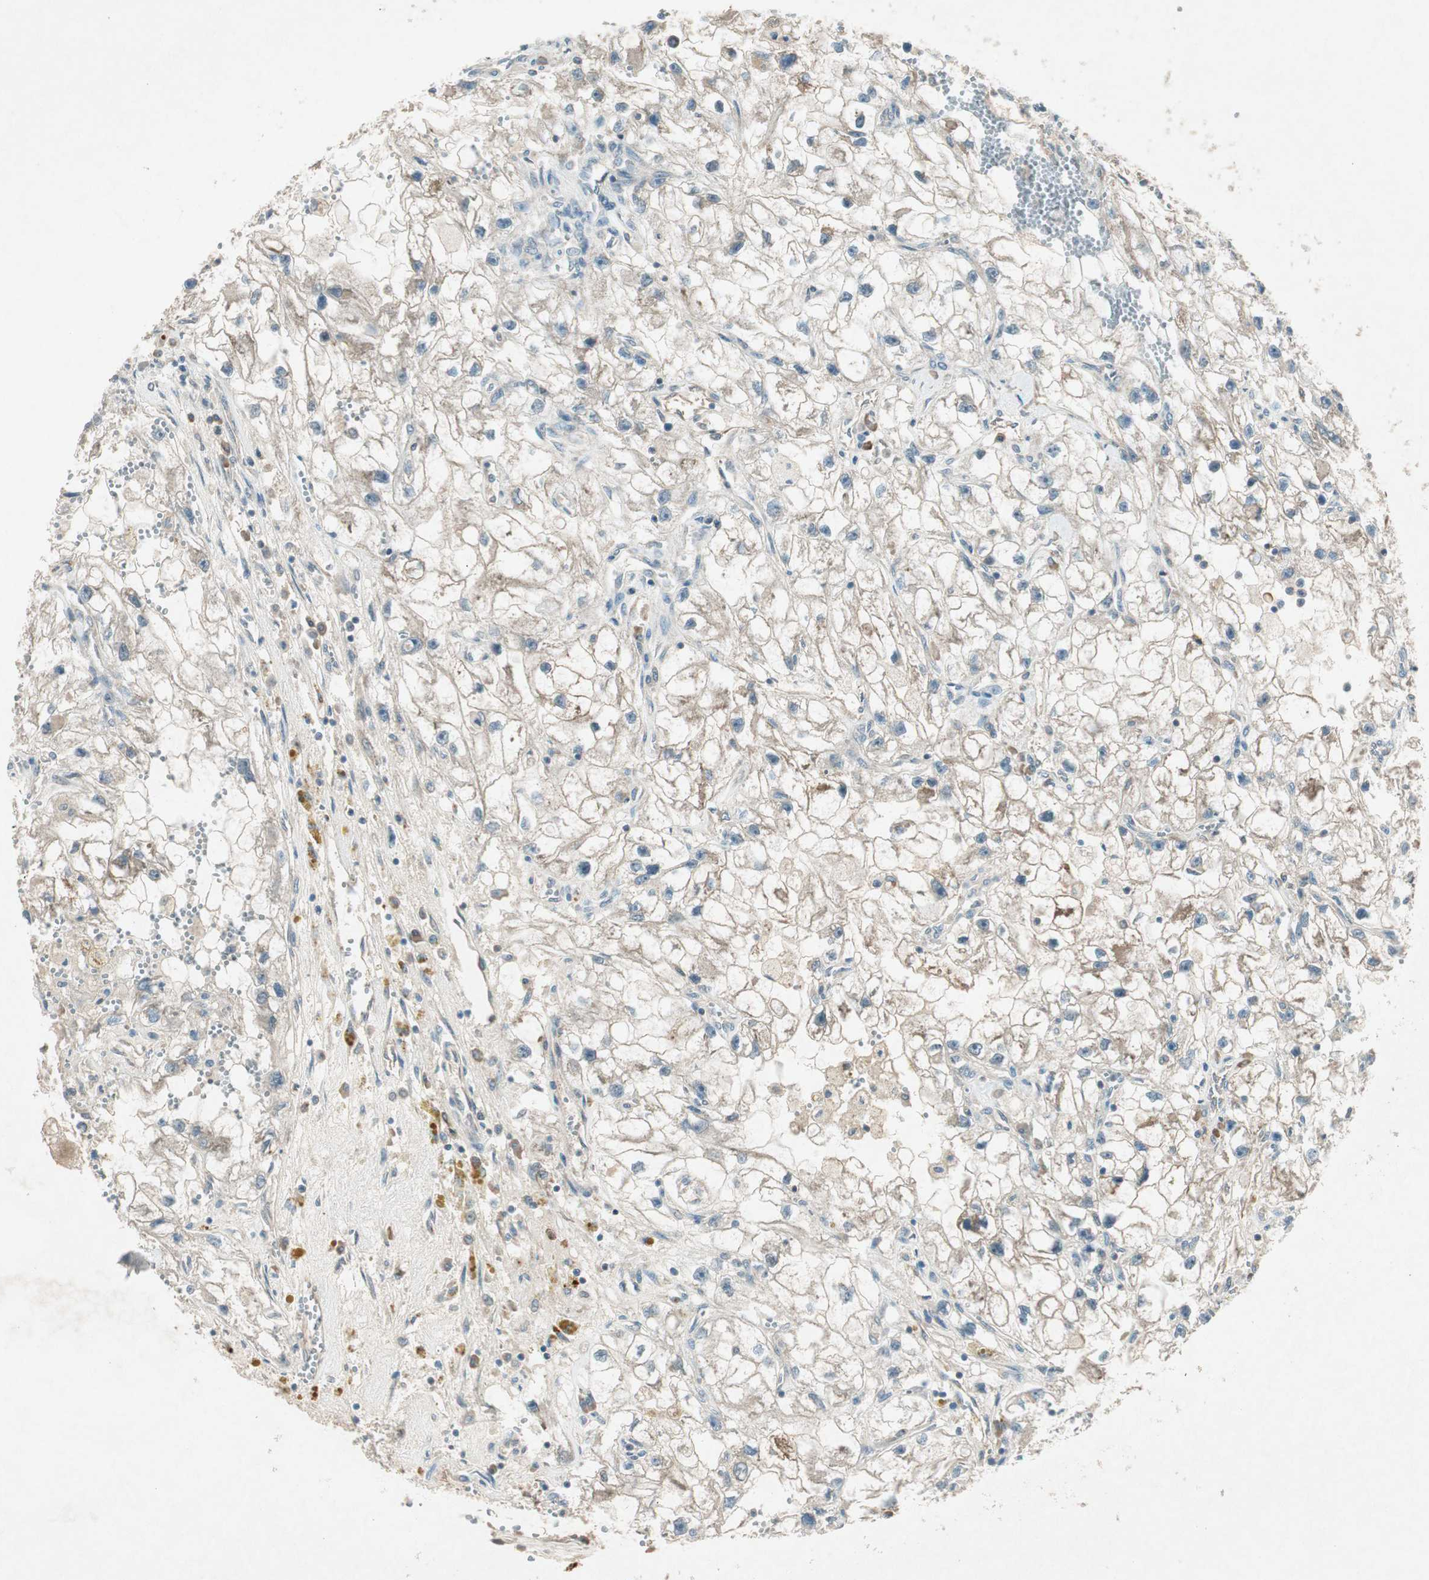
{"staining": {"intensity": "weak", "quantity": "25%-75%", "location": "cytoplasmic/membranous"}, "tissue": "renal cancer", "cell_type": "Tumor cells", "image_type": "cancer", "snomed": [{"axis": "morphology", "description": "Adenocarcinoma, NOS"}, {"axis": "topography", "description": "Kidney"}], "caption": "Protein expression analysis of human renal cancer (adenocarcinoma) reveals weak cytoplasmic/membranous staining in approximately 25%-75% of tumor cells.", "gene": "CHADL", "patient": {"sex": "female", "age": 70}}